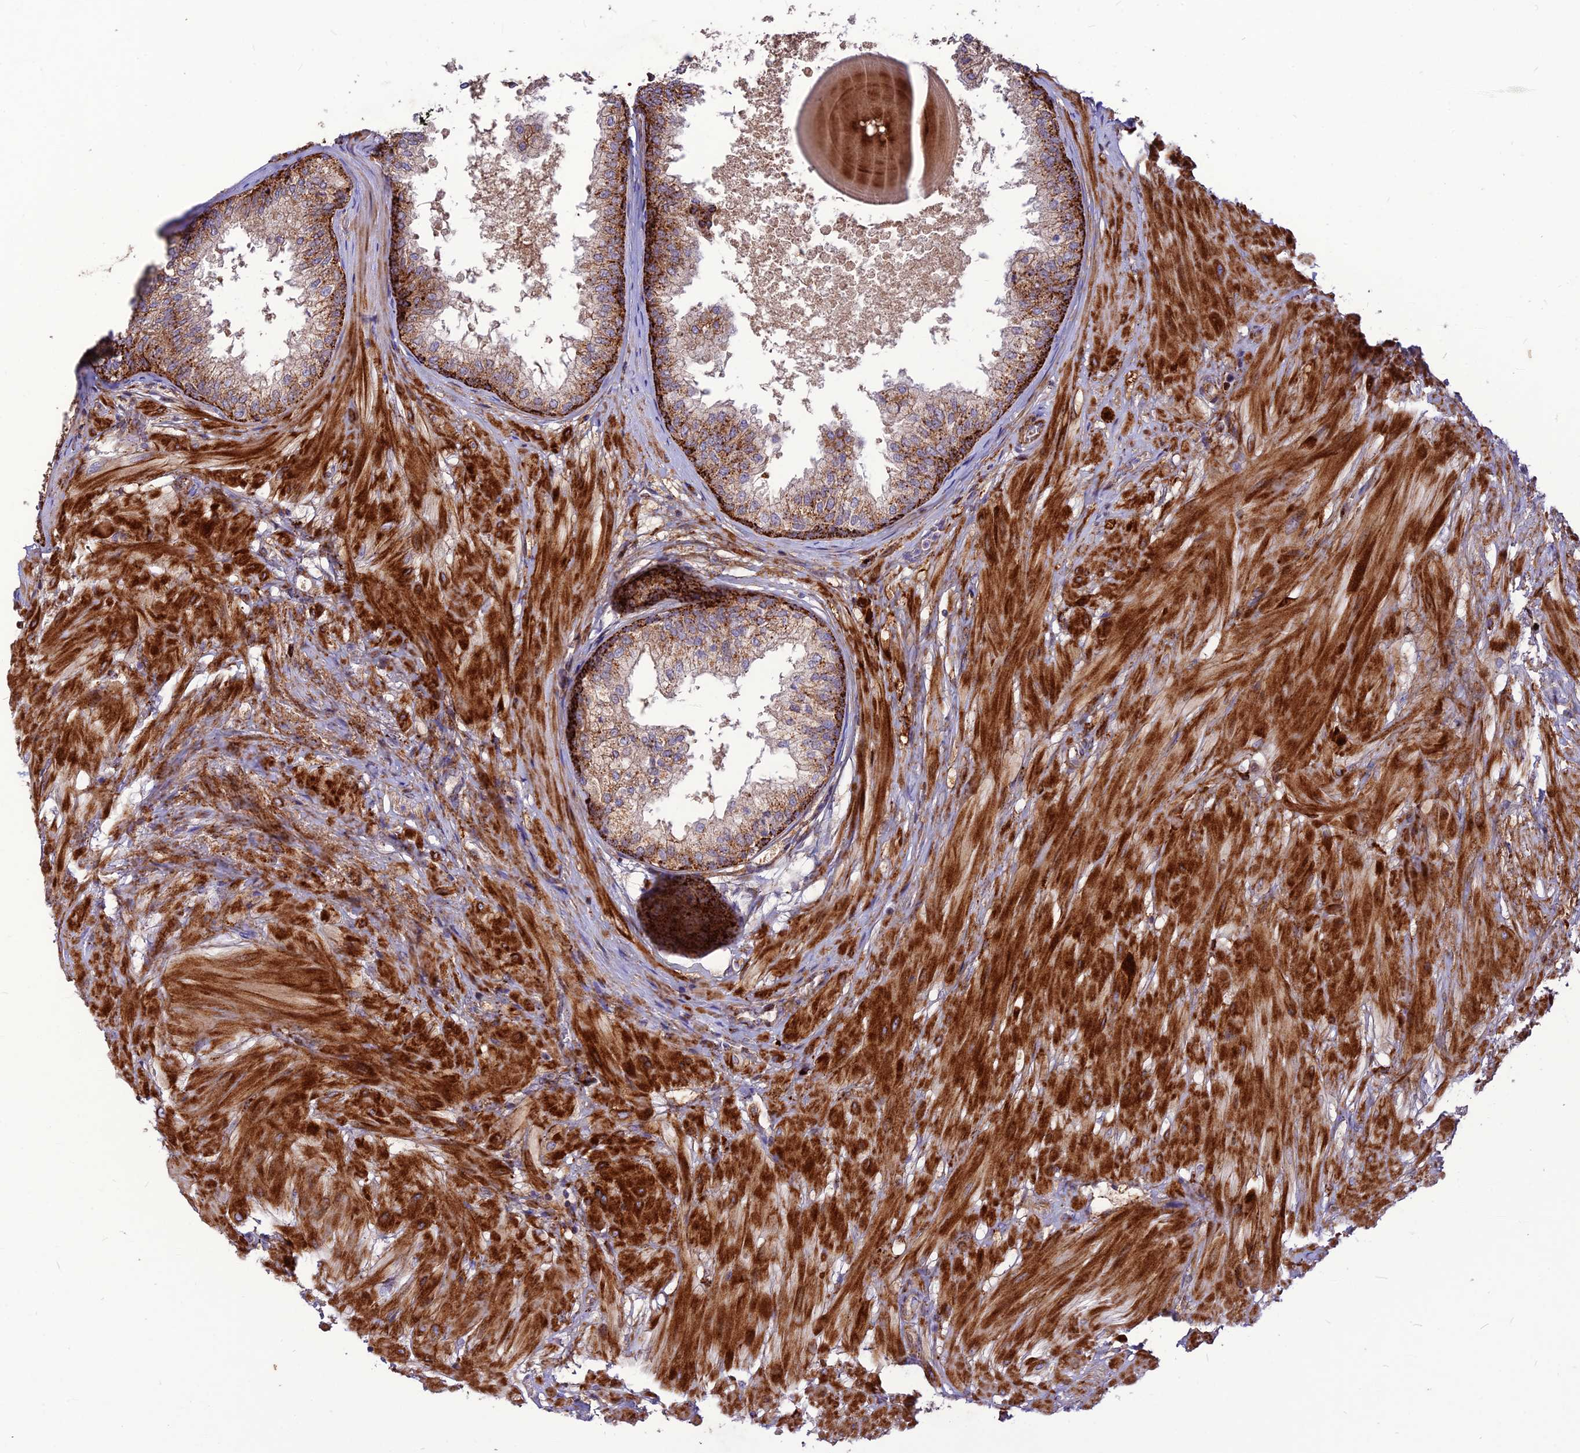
{"staining": {"intensity": "strong", "quantity": "25%-75%", "location": "cytoplasmic/membranous"}, "tissue": "prostate", "cell_type": "Glandular cells", "image_type": "normal", "snomed": [{"axis": "morphology", "description": "Normal tissue, NOS"}, {"axis": "topography", "description": "Prostate"}], "caption": "Protein expression by immunohistochemistry (IHC) reveals strong cytoplasmic/membranous expression in approximately 25%-75% of glandular cells in benign prostate.", "gene": "RIMOC1", "patient": {"sex": "male", "age": 48}}